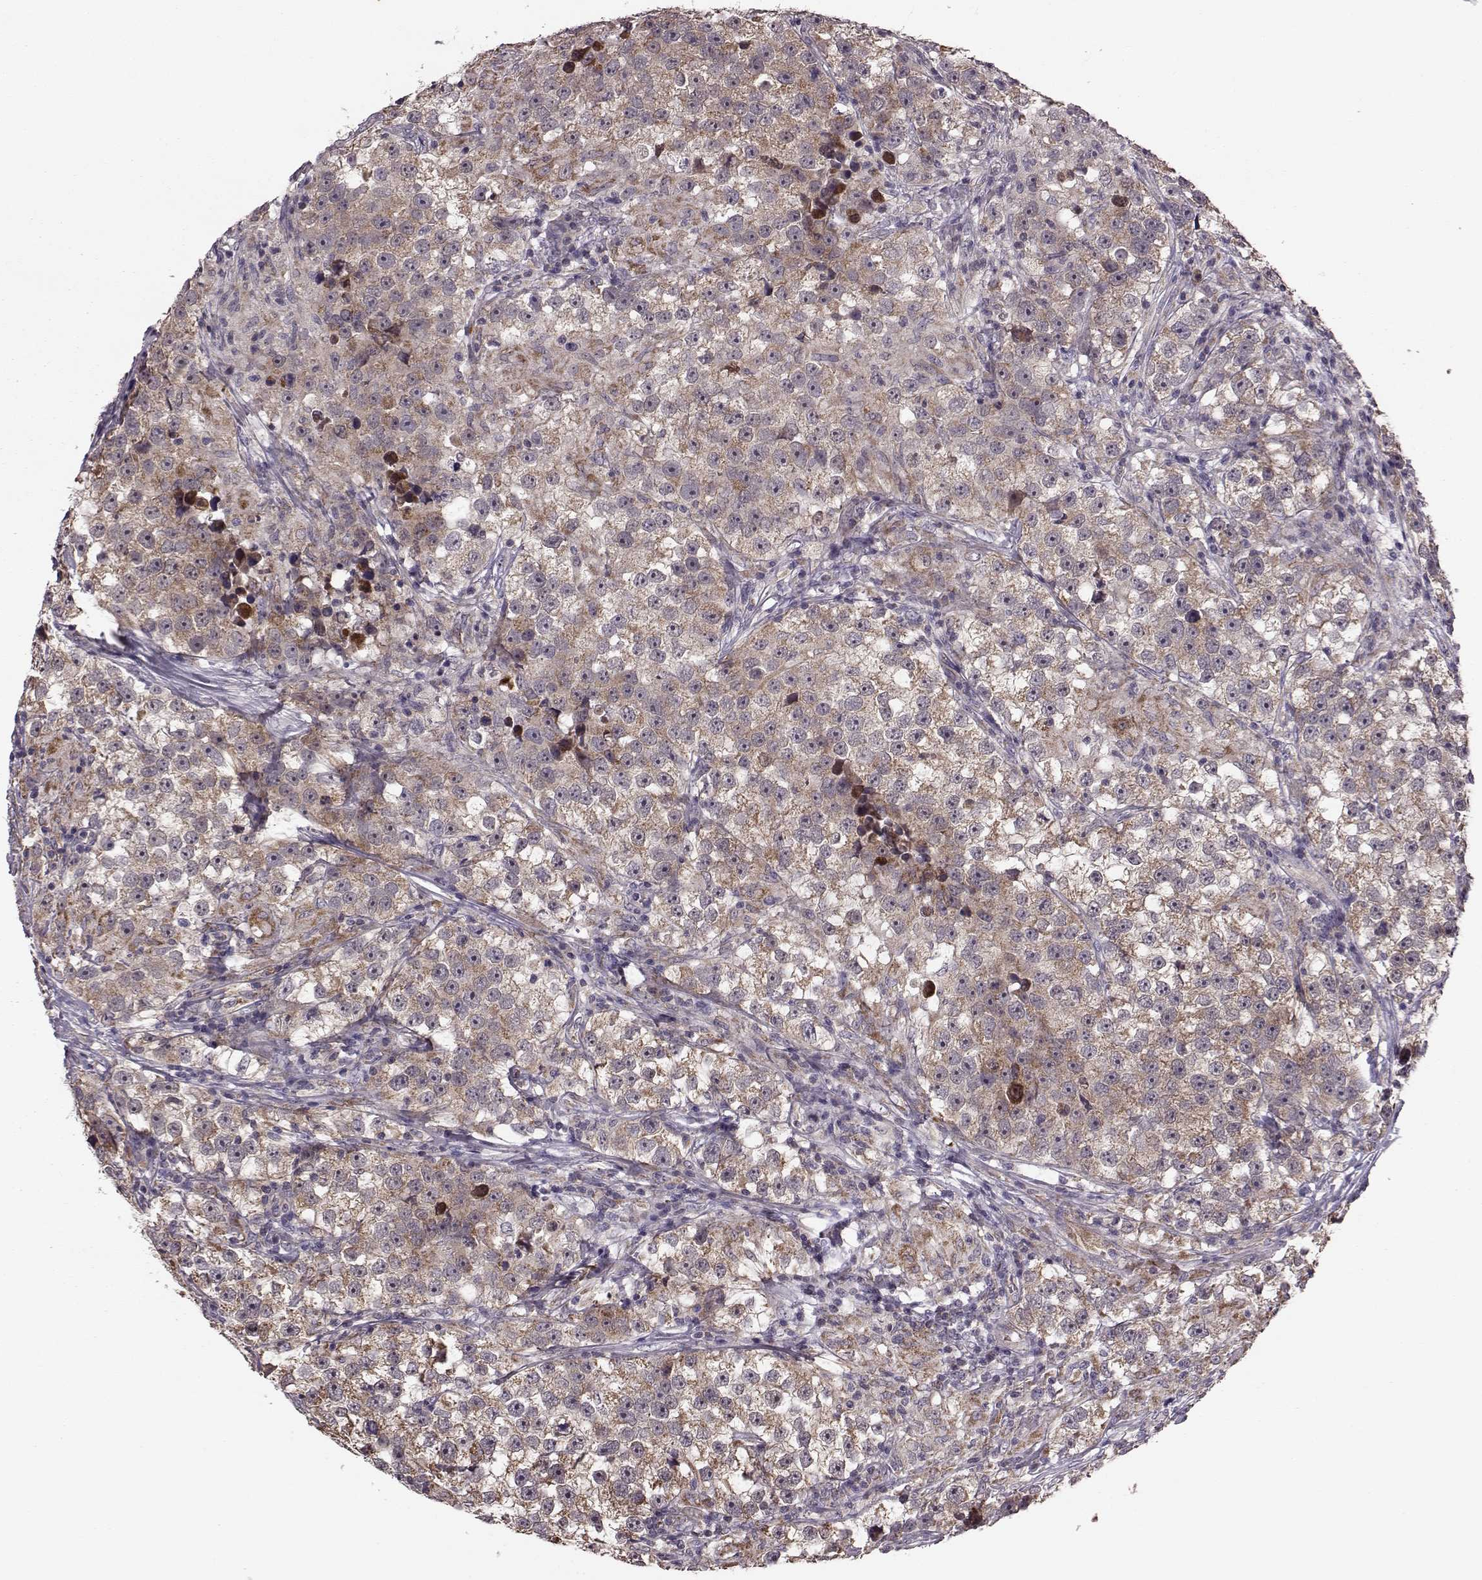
{"staining": {"intensity": "moderate", "quantity": ">75%", "location": "cytoplasmic/membranous"}, "tissue": "testis cancer", "cell_type": "Tumor cells", "image_type": "cancer", "snomed": [{"axis": "morphology", "description": "Seminoma, NOS"}, {"axis": "topography", "description": "Testis"}], "caption": "Moderate cytoplasmic/membranous staining for a protein is appreciated in approximately >75% of tumor cells of seminoma (testis) using immunohistochemistry (IHC).", "gene": "PUDP", "patient": {"sex": "male", "age": 46}}